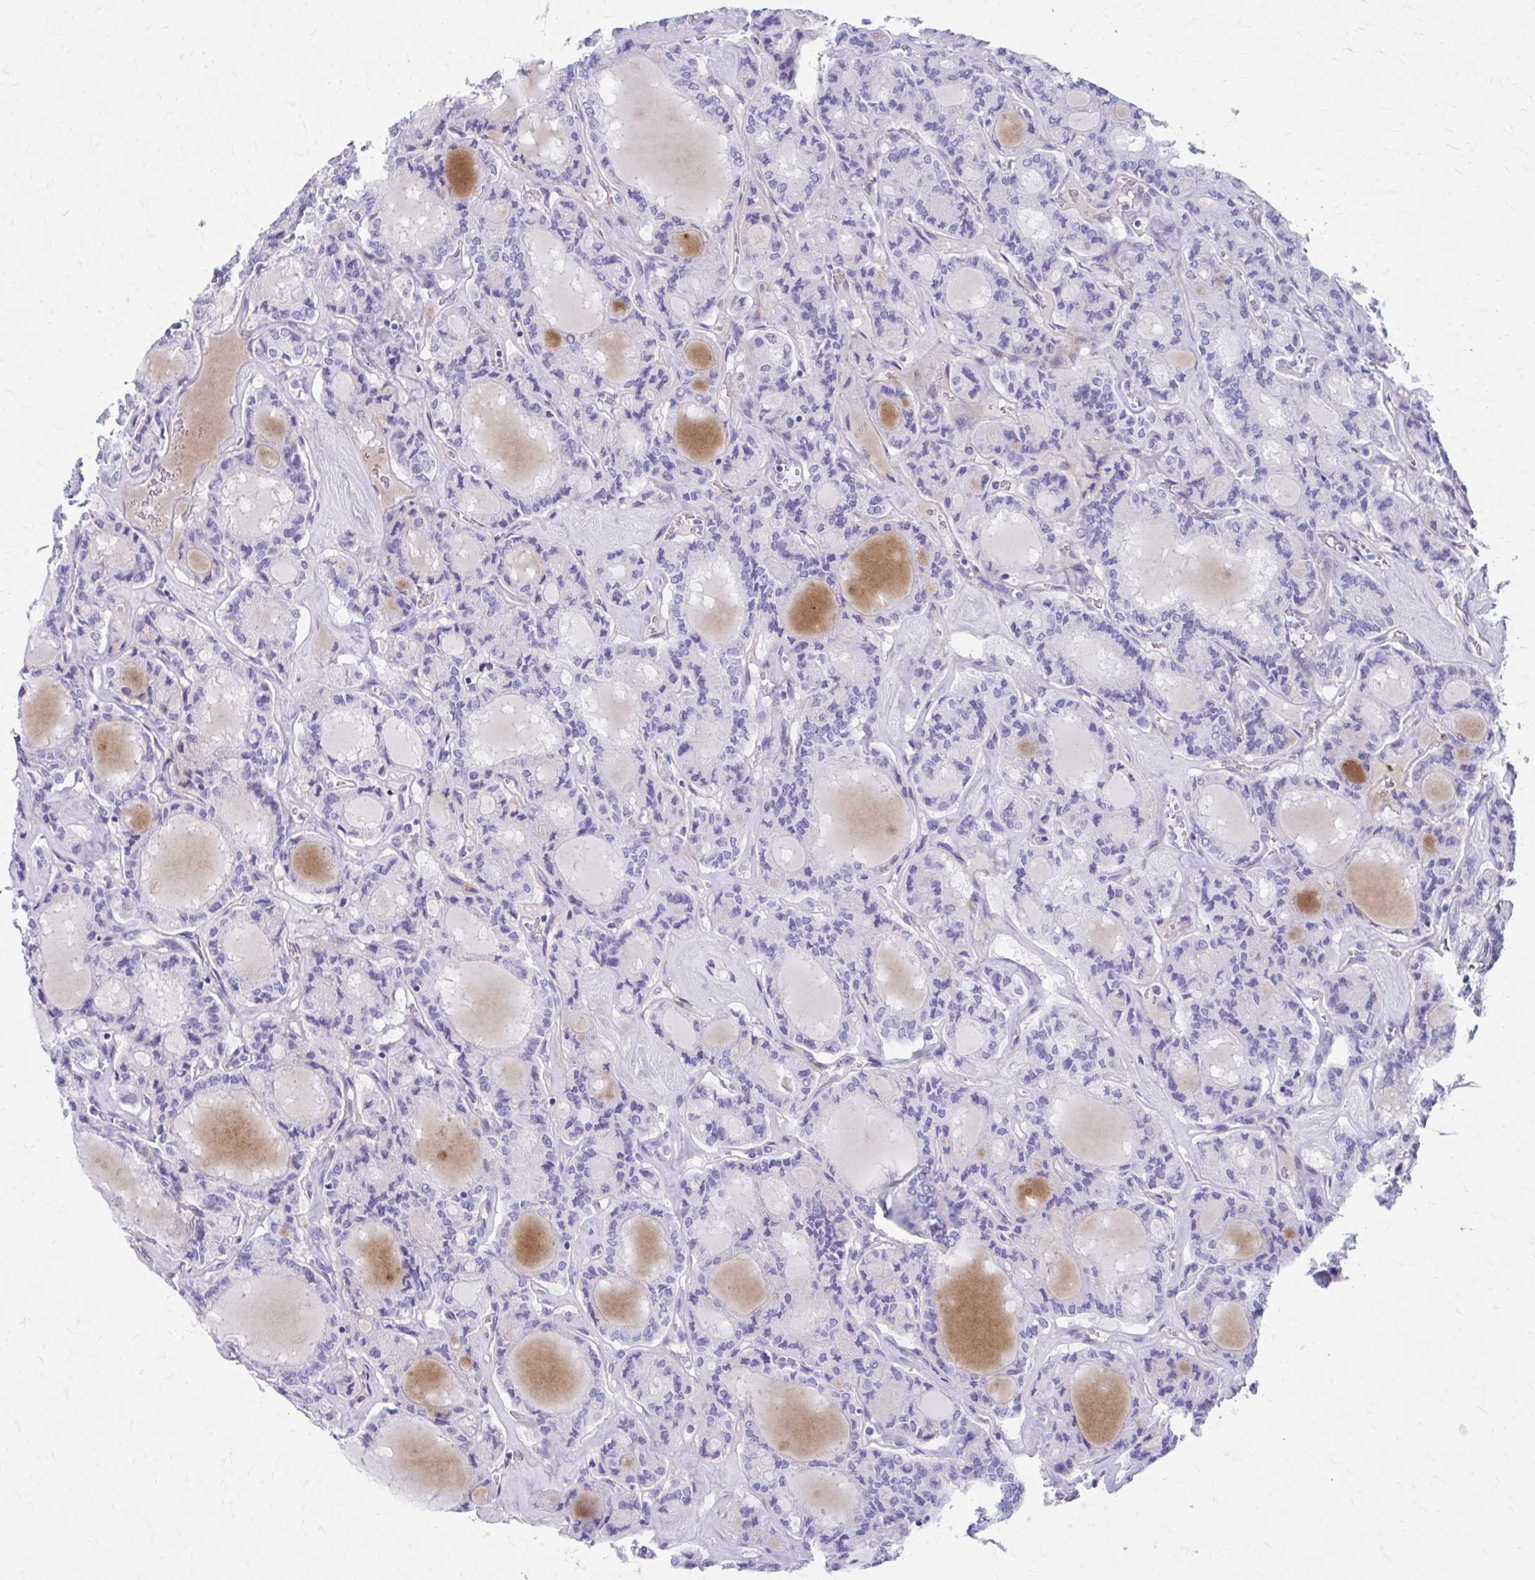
{"staining": {"intensity": "negative", "quantity": "none", "location": "none"}, "tissue": "thyroid cancer", "cell_type": "Tumor cells", "image_type": "cancer", "snomed": [{"axis": "morphology", "description": "Papillary adenocarcinoma, NOS"}, {"axis": "topography", "description": "Thyroid gland"}], "caption": "DAB (3,3'-diaminobenzidine) immunohistochemical staining of thyroid cancer (papillary adenocarcinoma) demonstrates no significant staining in tumor cells.", "gene": "KRIT1", "patient": {"sex": "male", "age": 87}}